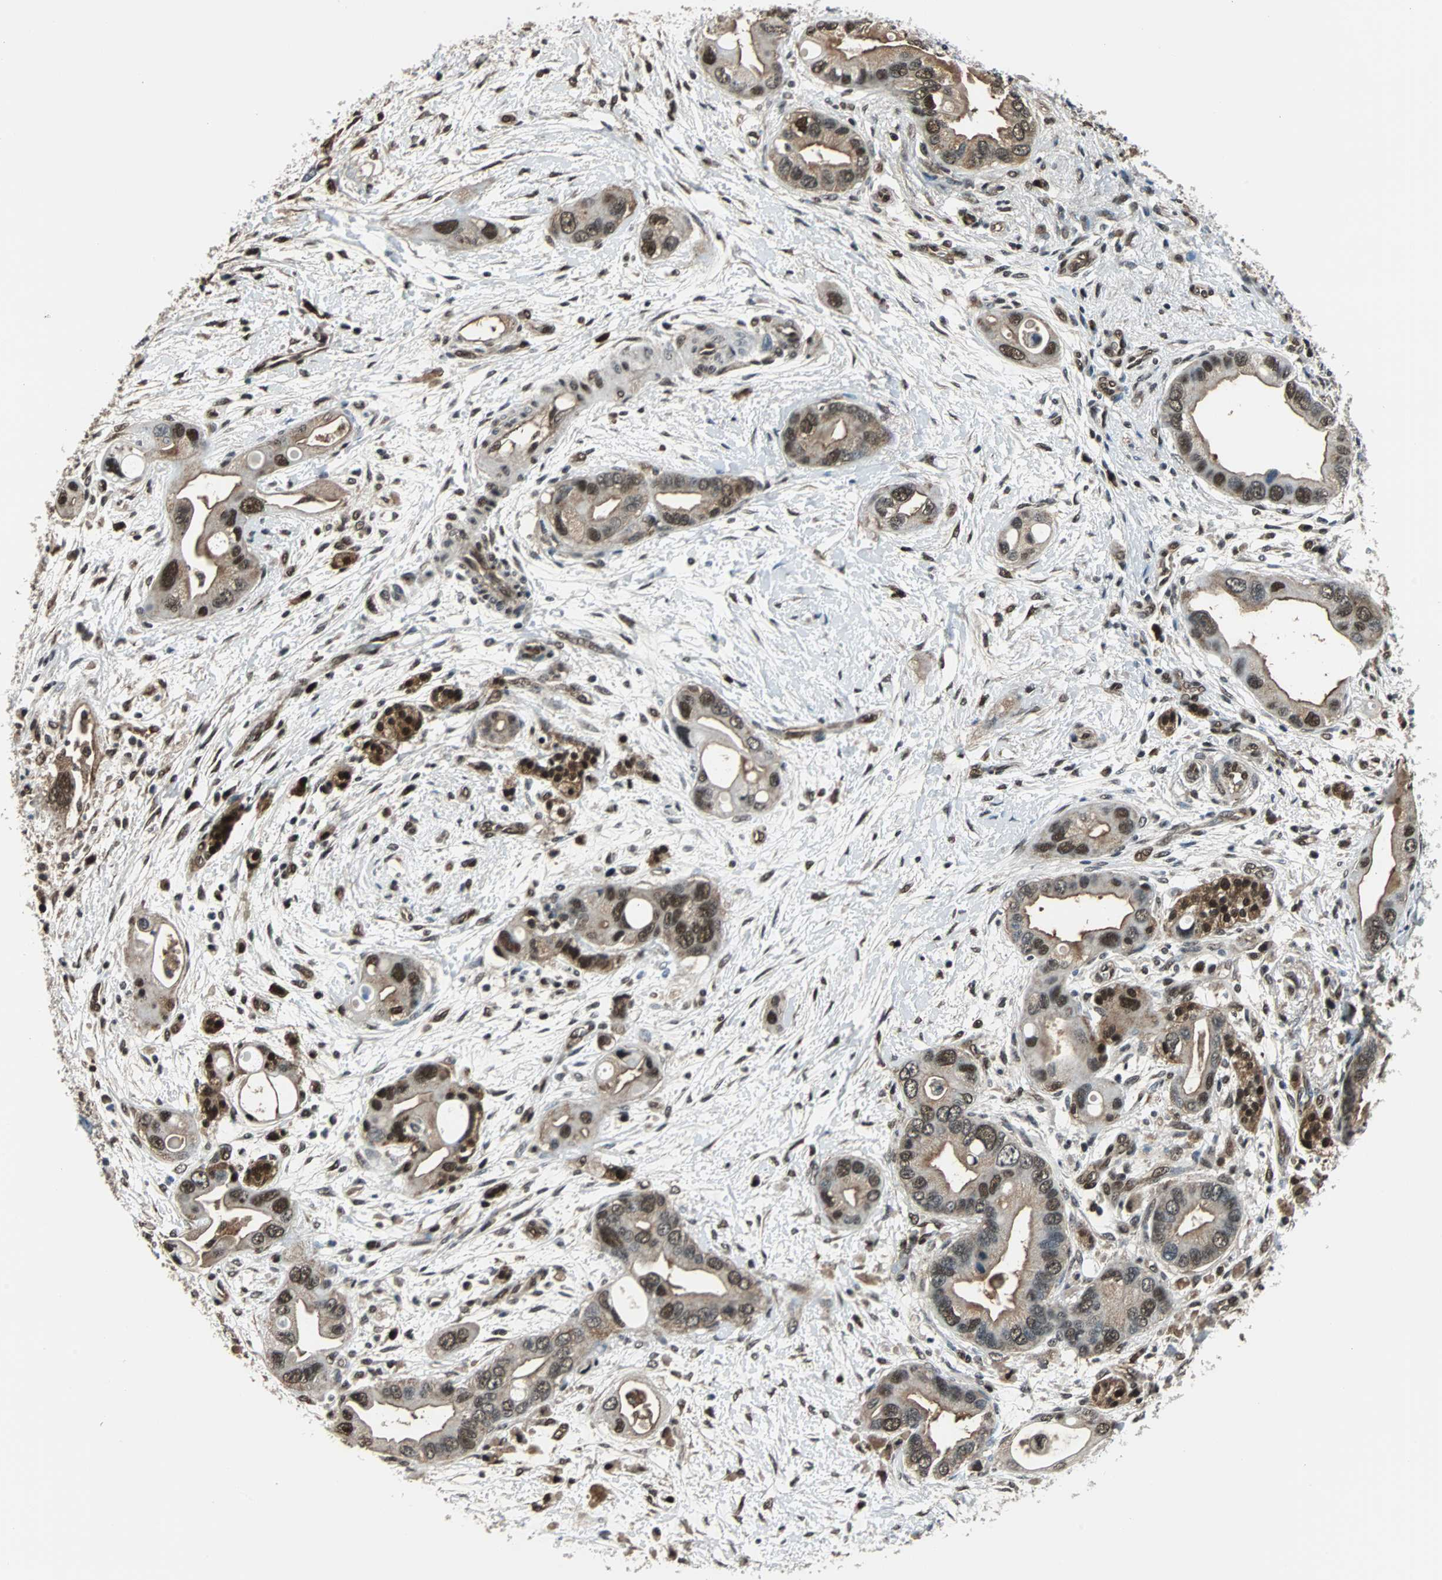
{"staining": {"intensity": "strong", "quantity": ">75%", "location": "cytoplasmic/membranous,nuclear"}, "tissue": "pancreatic cancer", "cell_type": "Tumor cells", "image_type": "cancer", "snomed": [{"axis": "morphology", "description": "Adenocarcinoma, NOS"}, {"axis": "topography", "description": "Pancreas"}], "caption": "Immunohistochemical staining of human pancreatic adenocarcinoma shows high levels of strong cytoplasmic/membranous and nuclear protein staining in about >75% of tumor cells. The staining was performed using DAB to visualize the protein expression in brown, while the nuclei were stained in blue with hematoxylin (Magnification: 20x).", "gene": "VCP", "patient": {"sex": "female", "age": 77}}